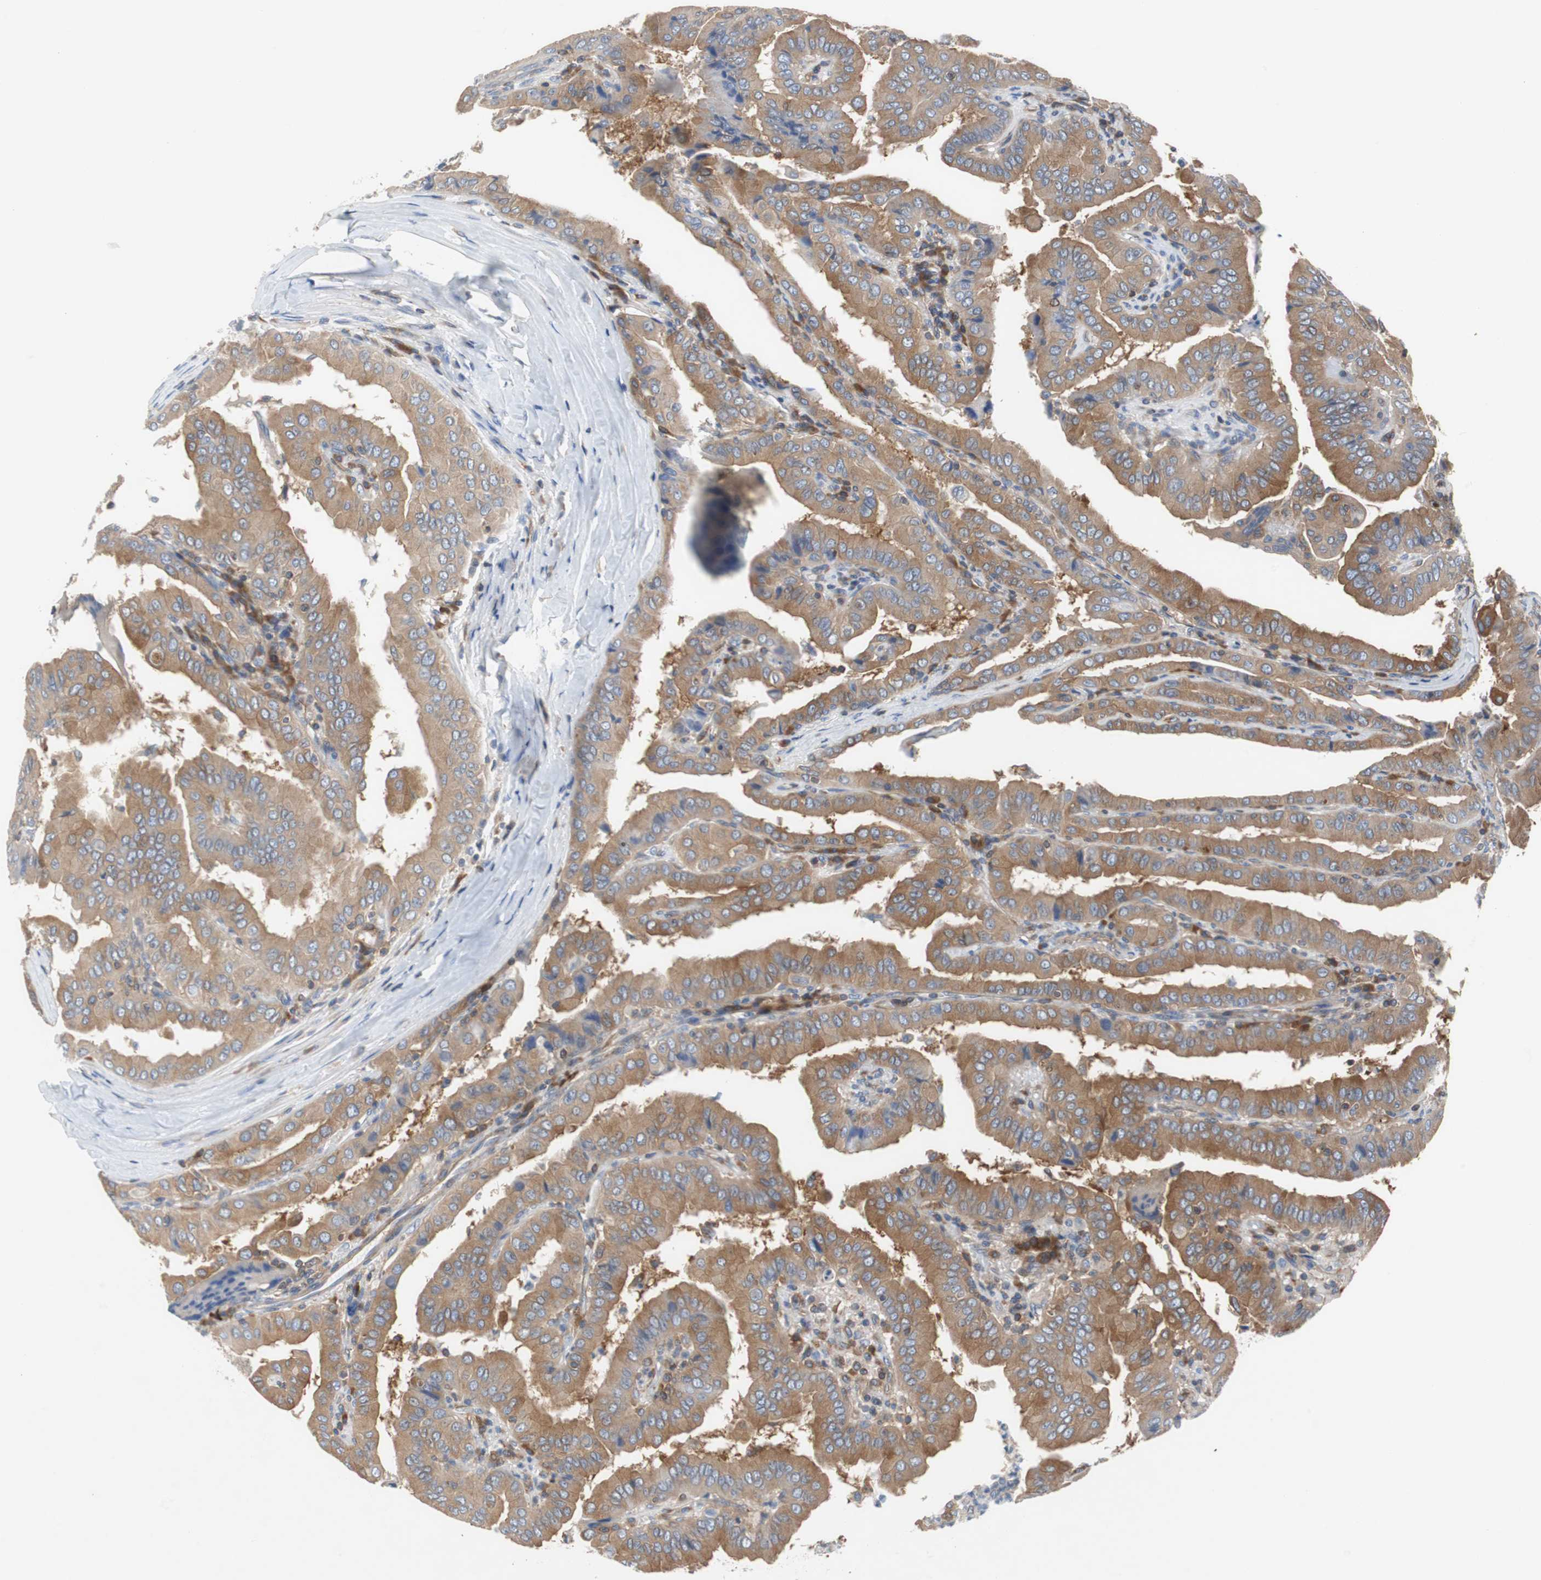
{"staining": {"intensity": "moderate", "quantity": ">75%", "location": "cytoplasmic/membranous"}, "tissue": "thyroid cancer", "cell_type": "Tumor cells", "image_type": "cancer", "snomed": [{"axis": "morphology", "description": "Papillary adenocarcinoma, NOS"}, {"axis": "topography", "description": "Thyroid gland"}], "caption": "This image demonstrates thyroid papillary adenocarcinoma stained with immunohistochemistry to label a protein in brown. The cytoplasmic/membranous of tumor cells show moderate positivity for the protein. Nuclei are counter-stained blue.", "gene": "GYS1", "patient": {"sex": "male", "age": 33}}